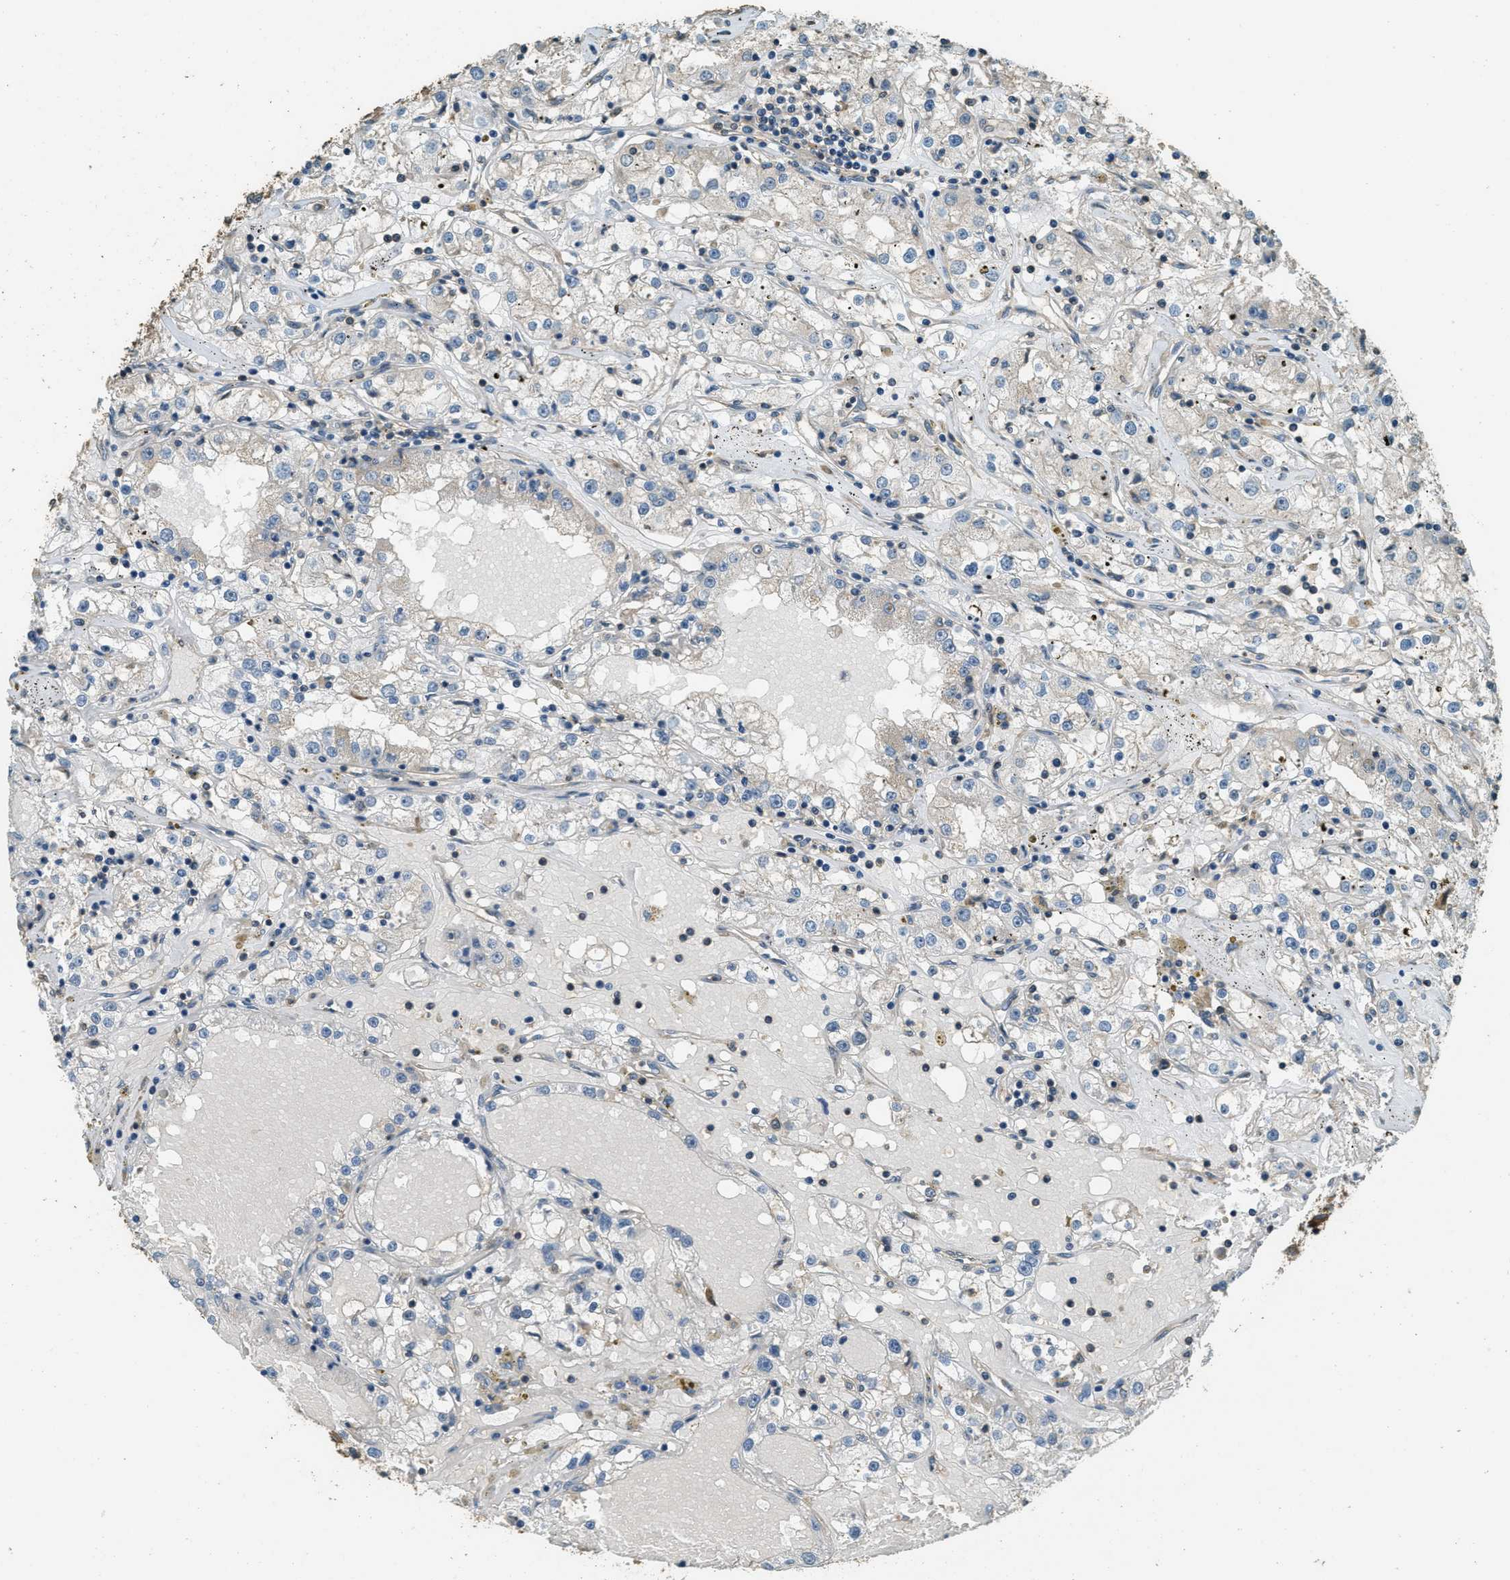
{"staining": {"intensity": "negative", "quantity": "none", "location": "none"}, "tissue": "renal cancer", "cell_type": "Tumor cells", "image_type": "cancer", "snomed": [{"axis": "morphology", "description": "Adenocarcinoma, NOS"}, {"axis": "topography", "description": "Kidney"}], "caption": "Tumor cells are negative for brown protein staining in adenocarcinoma (renal). Brightfield microscopy of IHC stained with DAB (3,3'-diaminobenzidine) (brown) and hematoxylin (blue), captured at high magnification.", "gene": "MARS1", "patient": {"sex": "male", "age": 56}}